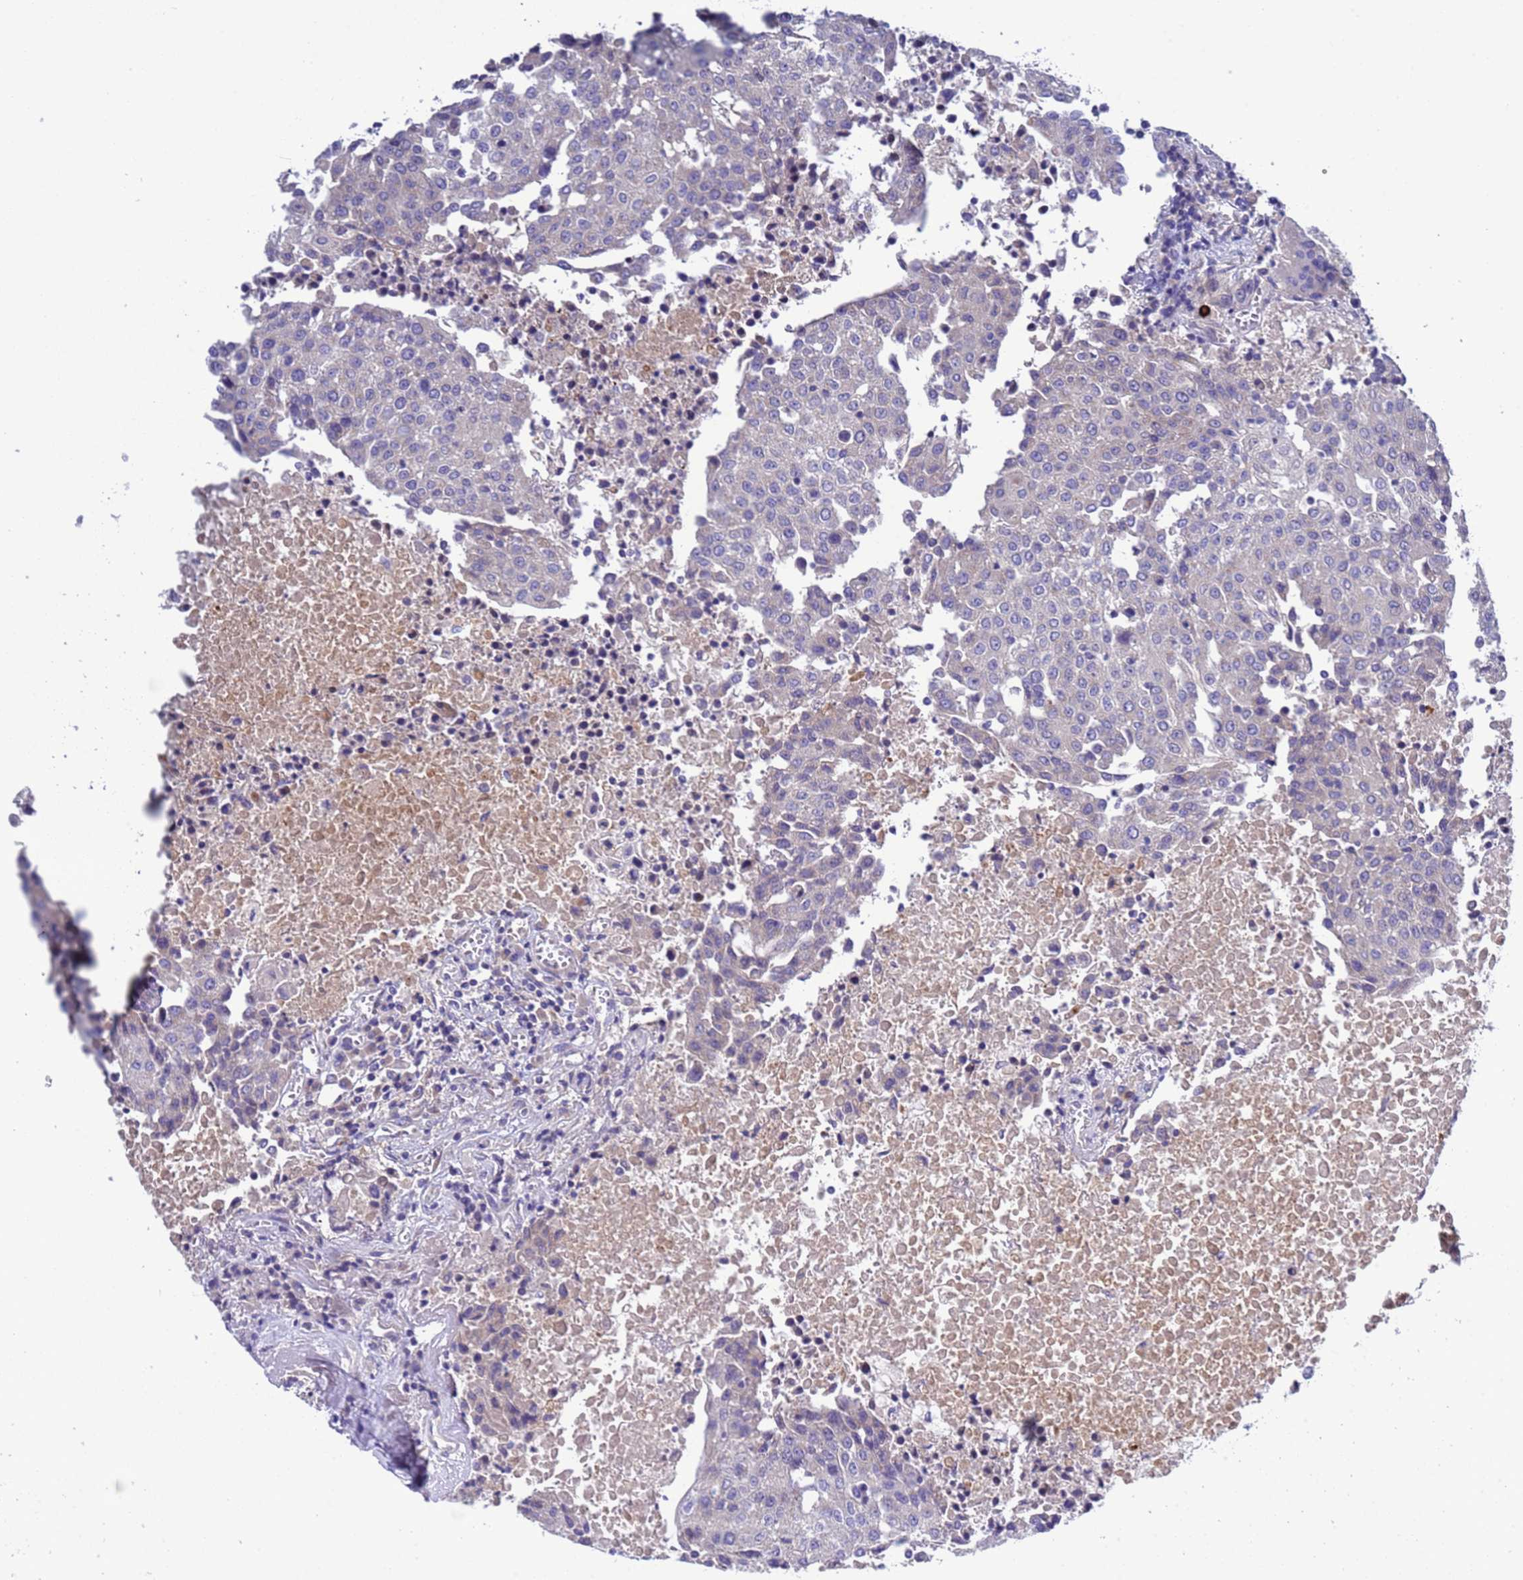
{"staining": {"intensity": "negative", "quantity": "none", "location": "none"}, "tissue": "urothelial cancer", "cell_type": "Tumor cells", "image_type": "cancer", "snomed": [{"axis": "morphology", "description": "Urothelial carcinoma, High grade"}, {"axis": "topography", "description": "Urinary bladder"}], "caption": "High power microscopy image of an immunohistochemistry (IHC) histopathology image of high-grade urothelial carcinoma, revealing no significant expression in tumor cells.", "gene": "RC3H2", "patient": {"sex": "female", "age": 85}}